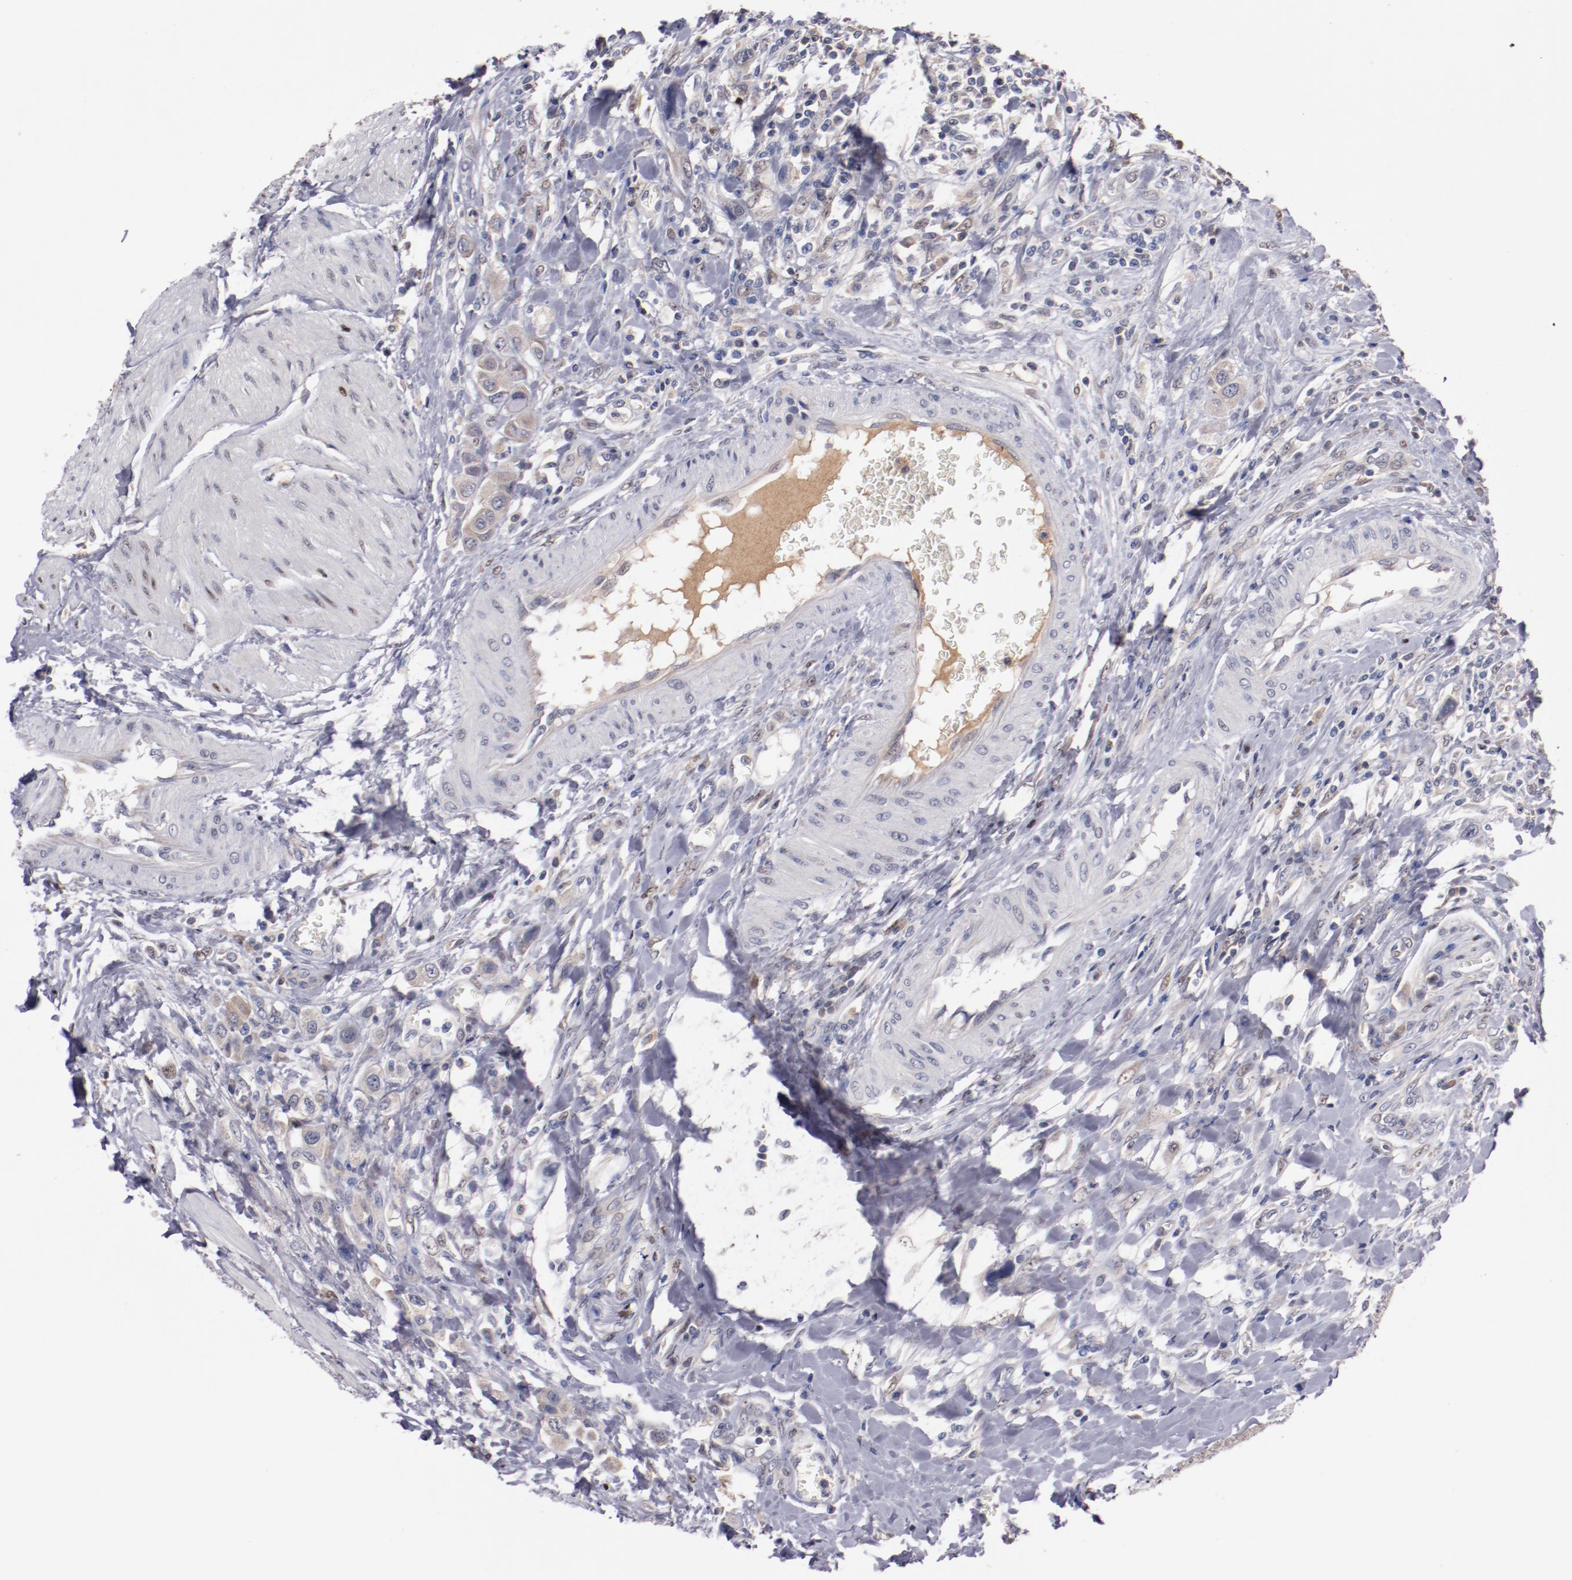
{"staining": {"intensity": "weak", "quantity": "25%-75%", "location": "cytoplasmic/membranous"}, "tissue": "urothelial cancer", "cell_type": "Tumor cells", "image_type": "cancer", "snomed": [{"axis": "morphology", "description": "Urothelial carcinoma, High grade"}, {"axis": "topography", "description": "Urinary bladder"}], "caption": "Human urothelial cancer stained with a brown dye demonstrates weak cytoplasmic/membranous positive expression in about 25%-75% of tumor cells.", "gene": "FAM81A", "patient": {"sex": "male", "age": 50}}